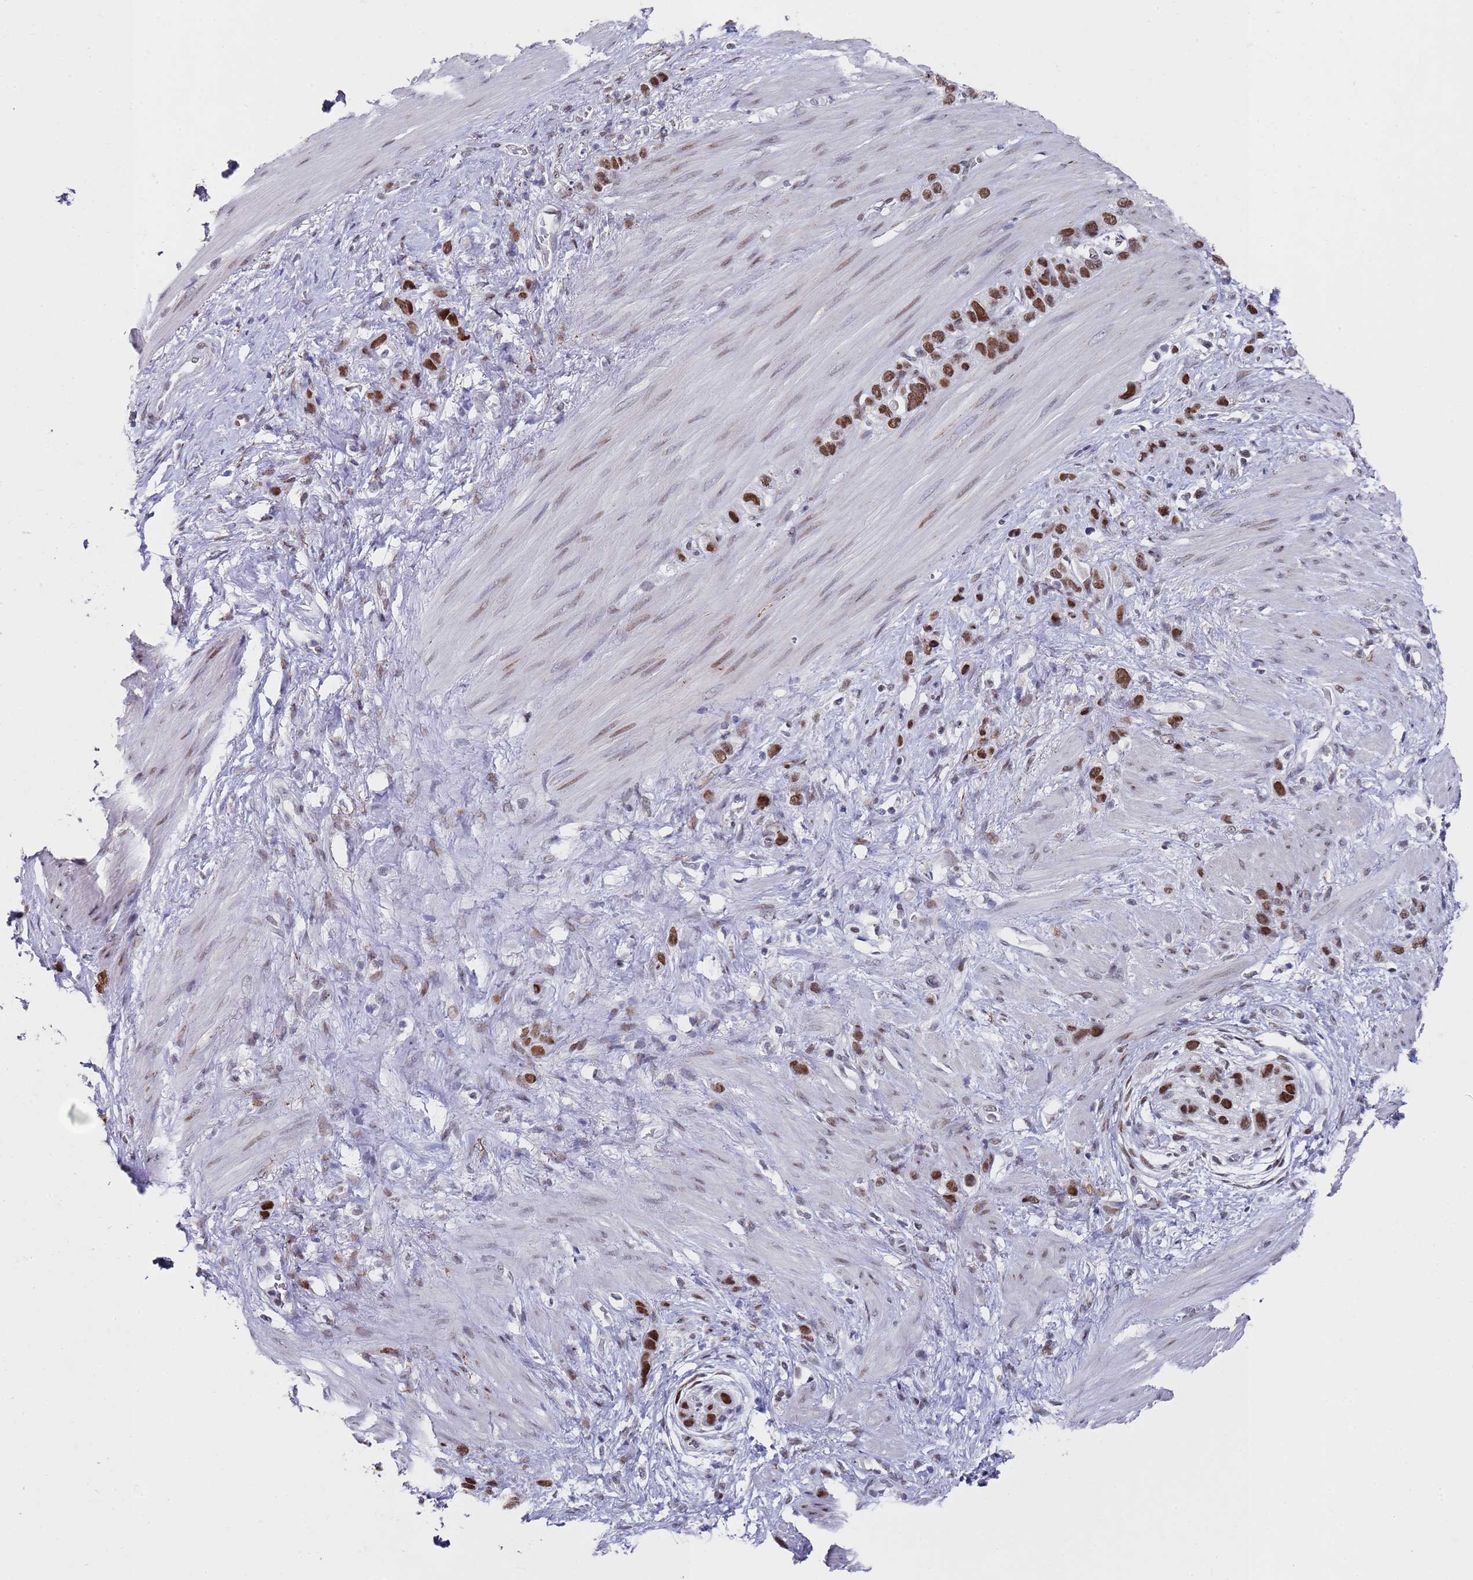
{"staining": {"intensity": "strong", "quantity": ">75%", "location": "nuclear"}, "tissue": "stomach cancer", "cell_type": "Tumor cells", "image_type": "cancer", "snomed": [{"axis": "morphology", "description": "Adenocarcinoma, NOS"}, {"axis": "morphology", "description": "Adenocarcinoma, High grade"}, {"axis": "topography", "description": "Stomach, upper"}, {"axis": "topography", "description": "Stomach, lower"}], "caption": "The immunohistochemical stain shows strong nuclear expression in tumor cells of stomach high-grade adenocarcinoma tissue.", "gene": "COPS6", "patient": {"sex": "female", "age": 65}}